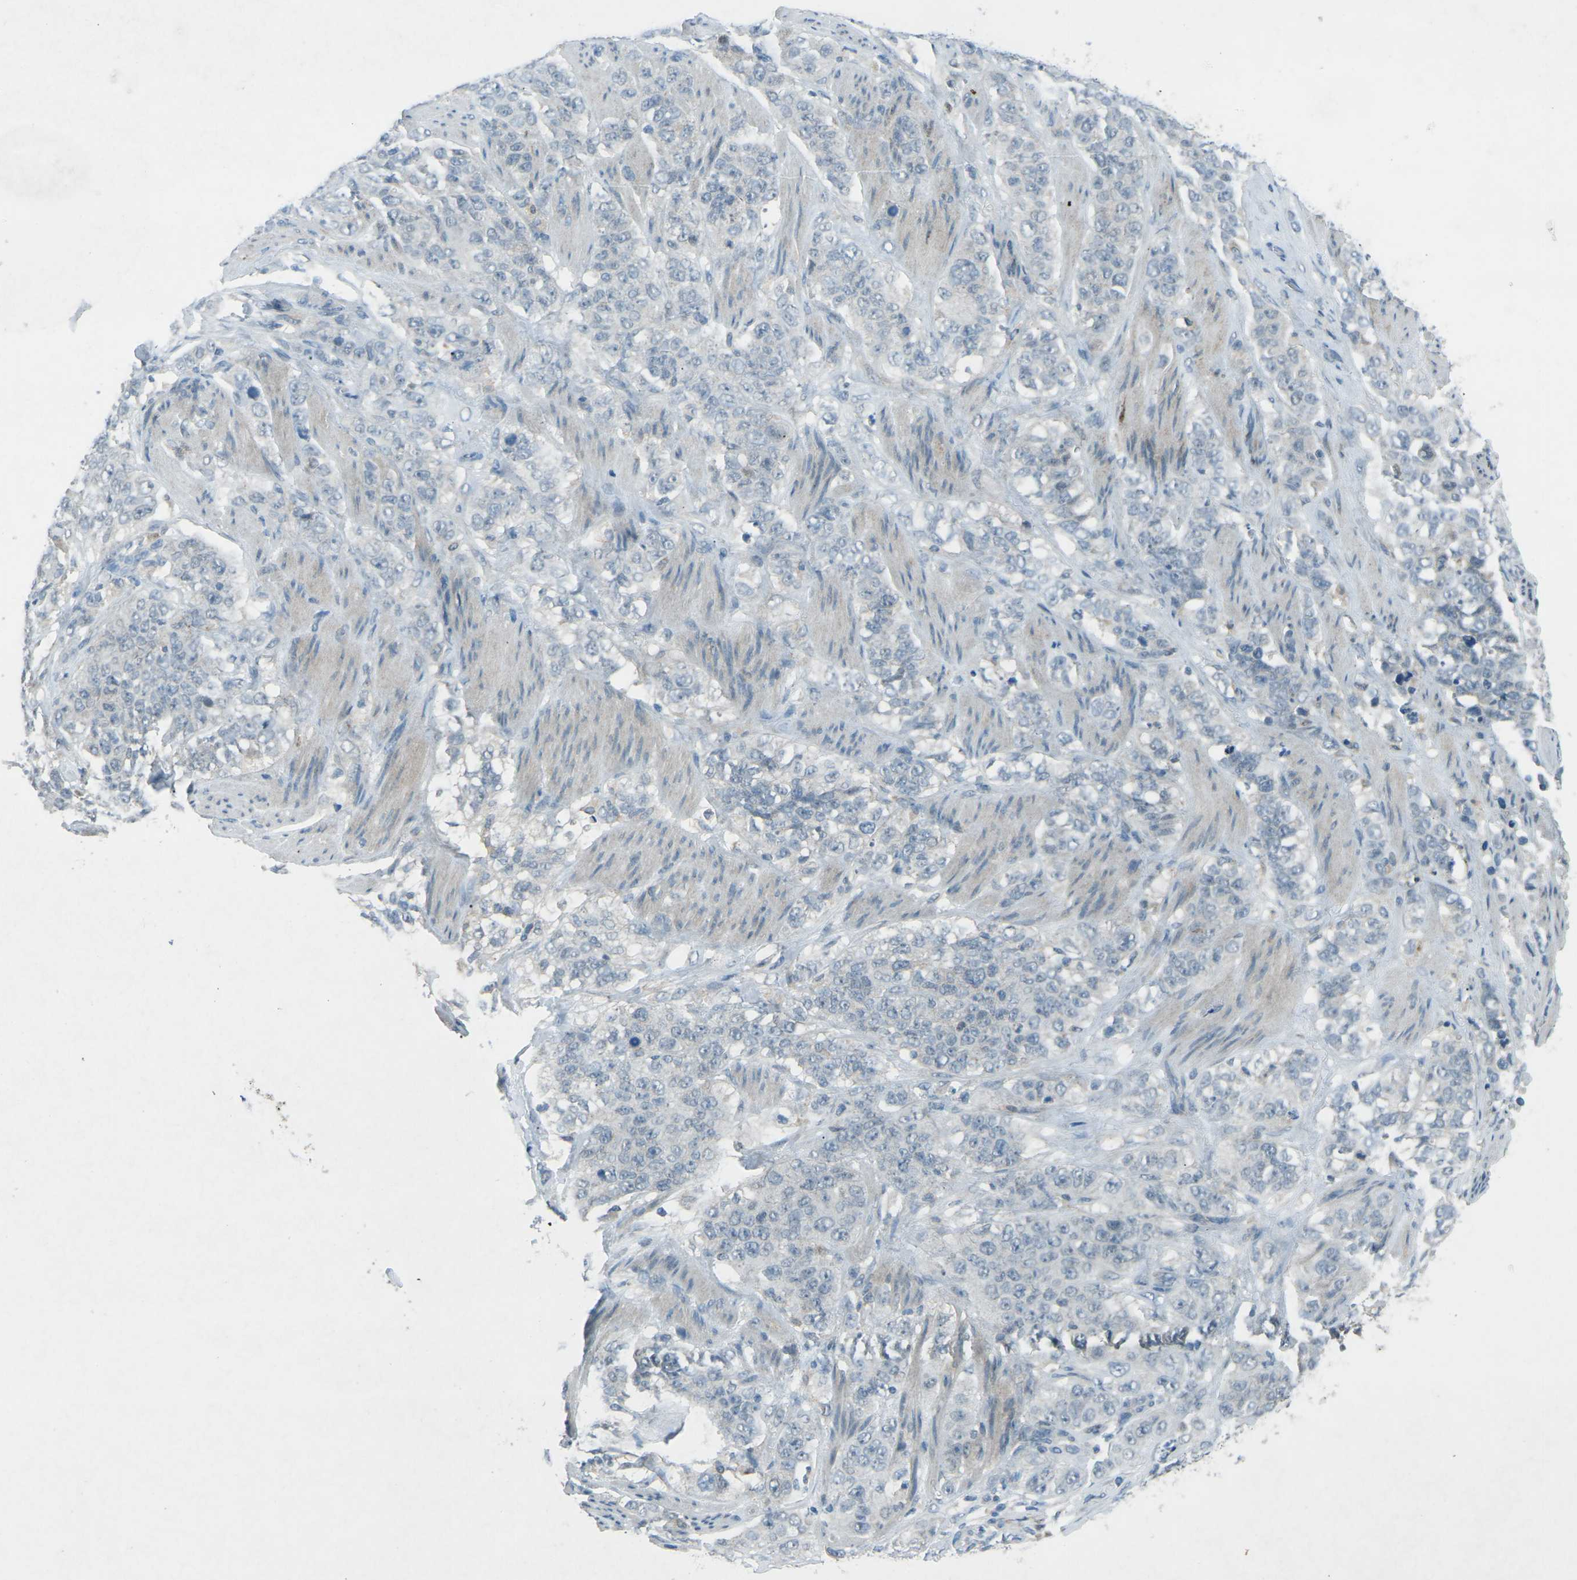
{"staining": {"intensity": "negative", "quantity": "none", "location": "none"}, "tissue": "stomach cancer", "cell_type": "Tumor cells", "image_type": "cancer", "snomed": [{"axis": "morphology", "description": "Adenocarcinoma, NOS"}, {"axis": "topography", "description": "Stomach"}], "caption": "The IHC micrograph has no significant positivity in tumor cells of adenocarcinoma (stomach) tissue.", "gene": "PRKCA", "patient": {"sex": "male", "age": 48}}